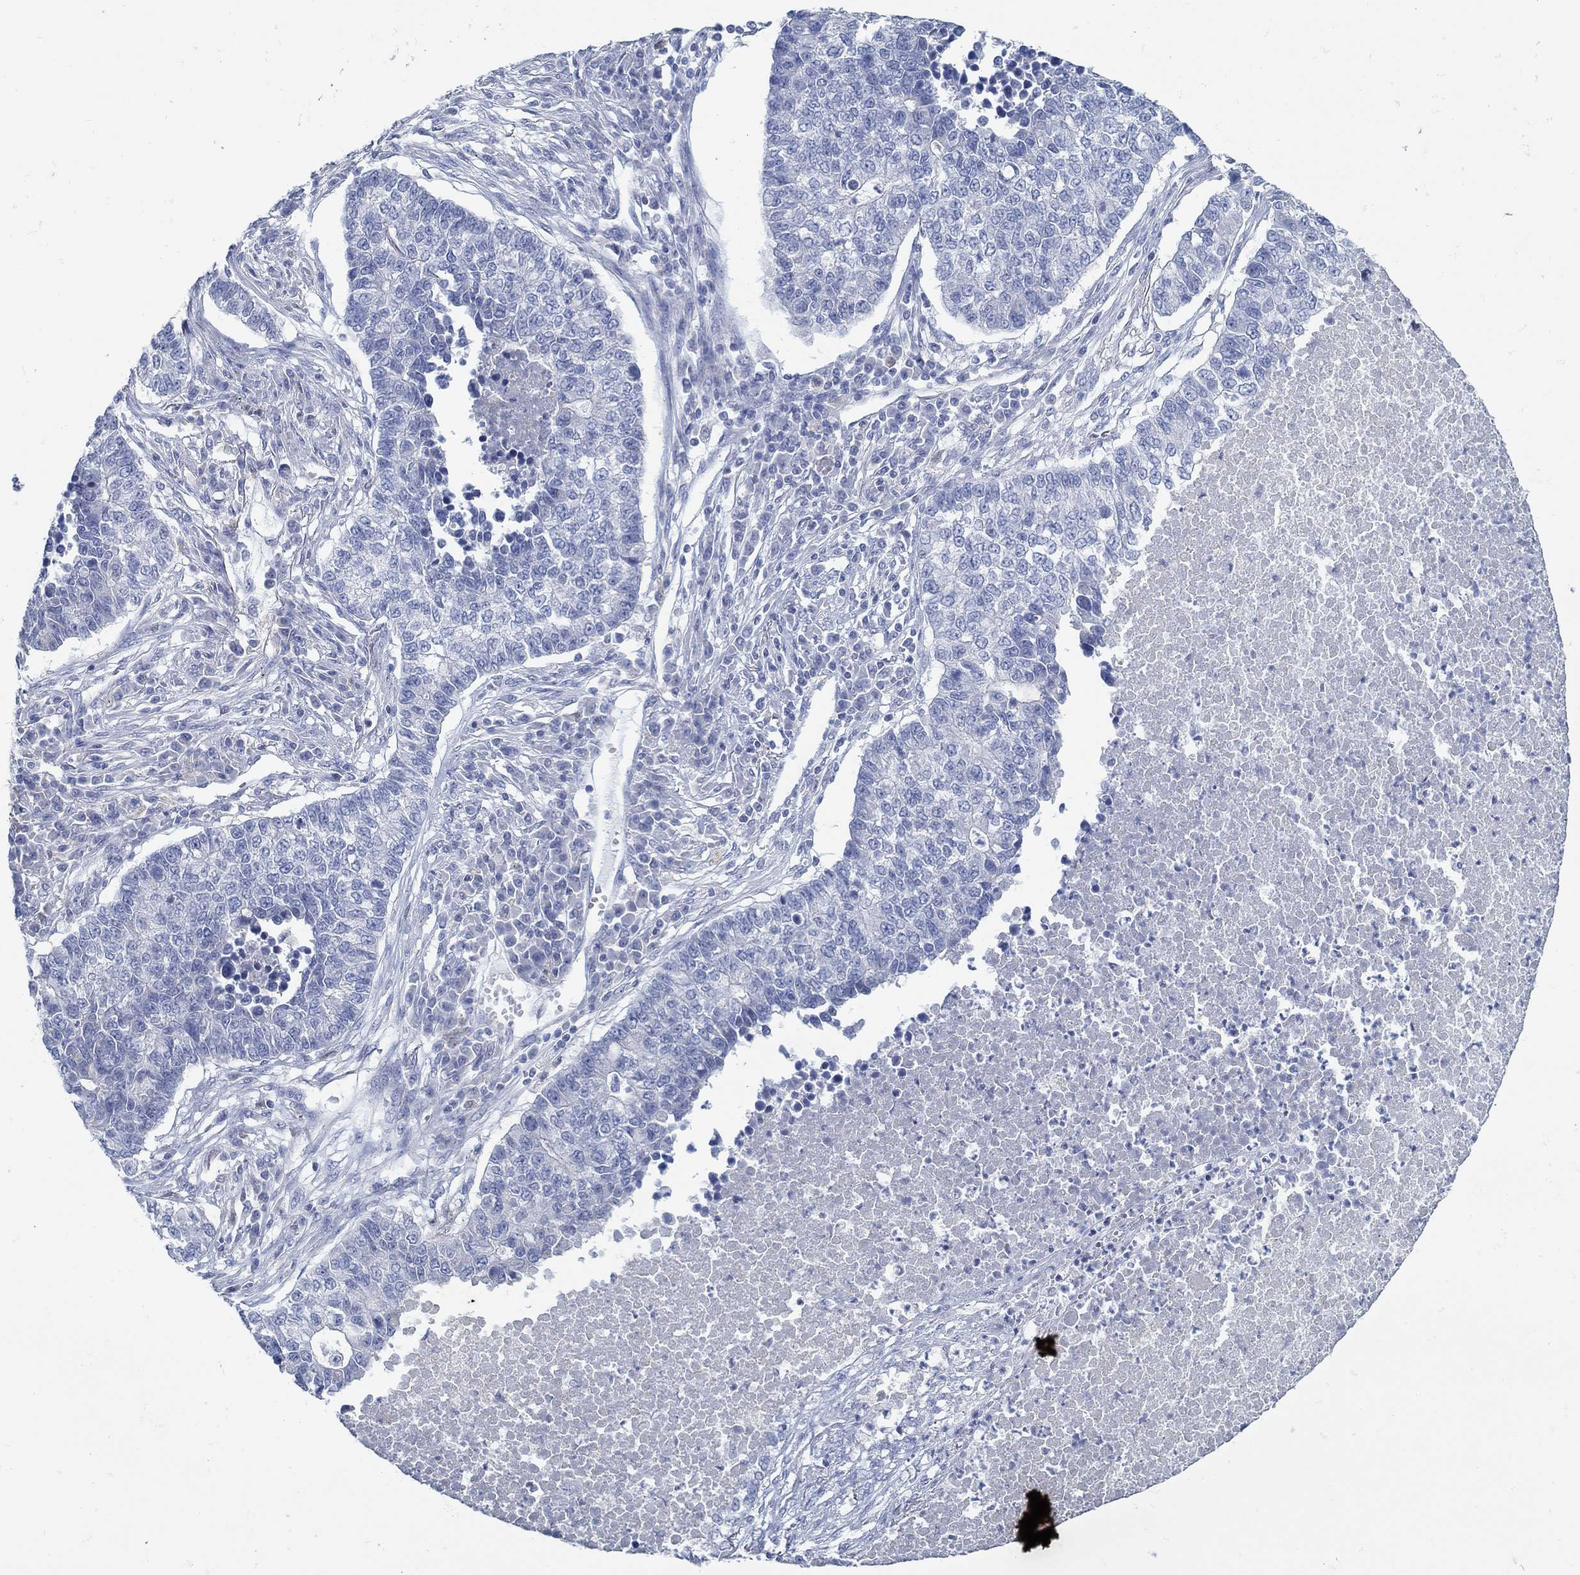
{"staining": {"intensity": "negative", "quantity": "none", "location": "none"}, "tissue": "lung cancer", "cell_type": "Tumor cells", "image_type": "cancer", "snomed": [{"axis": "morphology", "description": "Adenocarcinoma, NOS"}, {"axis": "topography", "description": "Lung"}], "caption": "This micrograph is of lung adenocarcinoma stained with immunohistochemistry (IHC) to label a protein in brown with the nuclei are counter-stained blue. There is no expression in tumor cells. (DAB immunohistochemistry visualized using brightfield microscopy, high magnification).", "gene": "ZFAND4", "patient": {"sex": "male", "age": 57}}